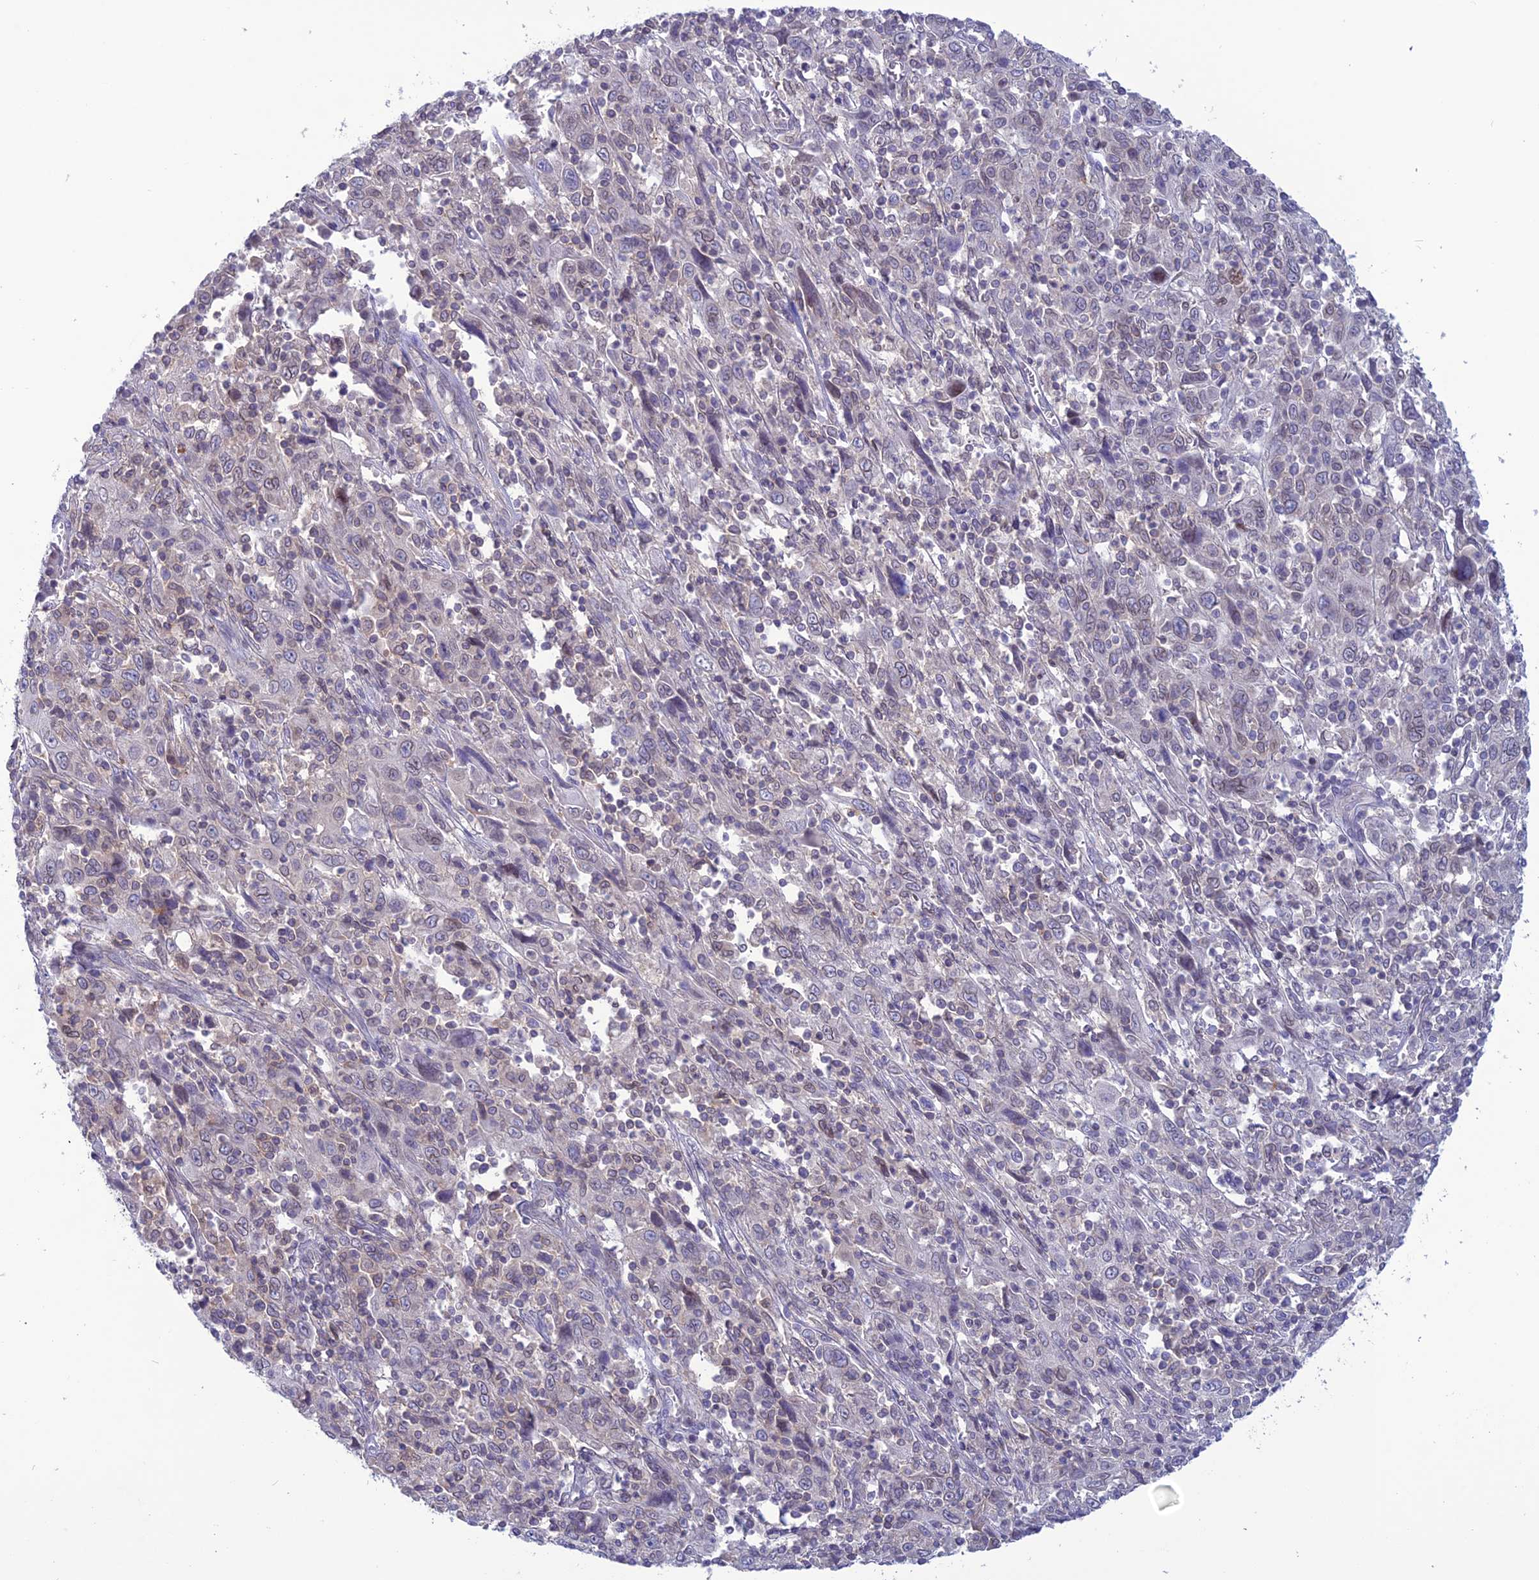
{"staining": {"intensity": "weak", "quantity": "25%-75%", "location": "cytoplasmic/membranous,nuclear"}, "tissue": "cervical cancer", "cell_type": "Tumor cells", "image_type": "cancer", "snomed": [{"axis": "morphology", "description": "Squamous cell carcinoma, NOS"}, {"axis": "topography", "description": "Cervix"}], "caption": "Cervical cancer stained for a protein (brown) demonstrates weak cytoplasmic/membranous and nuclear positive positivity in approximately 25%-75% of tumor cells.", "gene": "WDR46", "patient": {"sex": "female", "age": 46}}